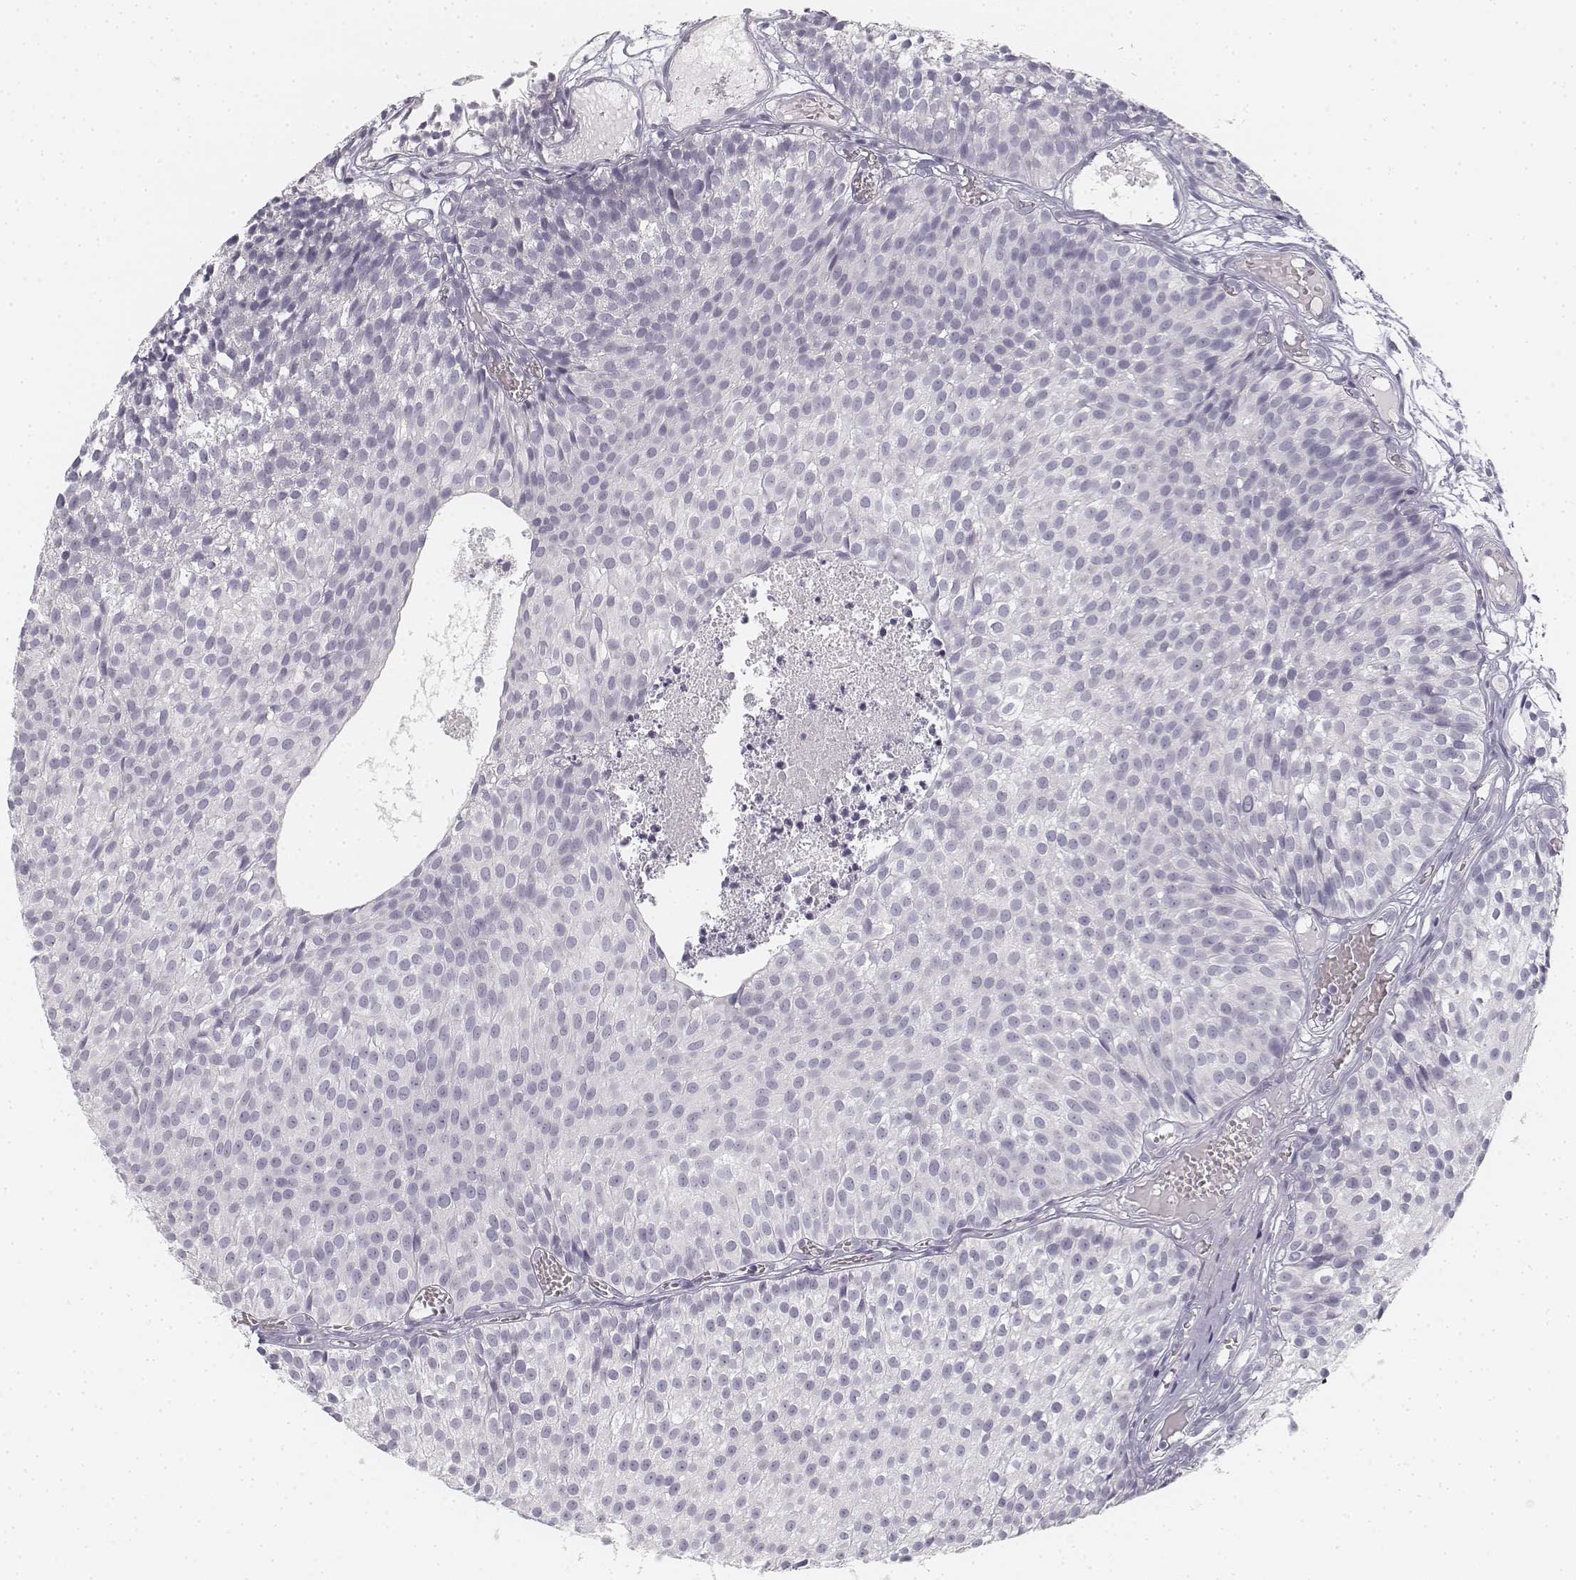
{"staining": {"intensity": "negative", "quantity": "none", "location": "none"}, "tissue": "urothelial cancer", "cell_type": "Tumor cells", "image_type": "cancer", "snomed": [{"axis": "morphology", "description": "Urothelial carcinoma, Low grade"}, {"axis": "topography", "description": "Urinary bladder"}], "caption": "The IHC micrograph has no significant staining in tumor cells of low-grade urothelial carcinoma tissue.", "gene": "KRT25", "patient": {"sex": "male", "age": 63}}